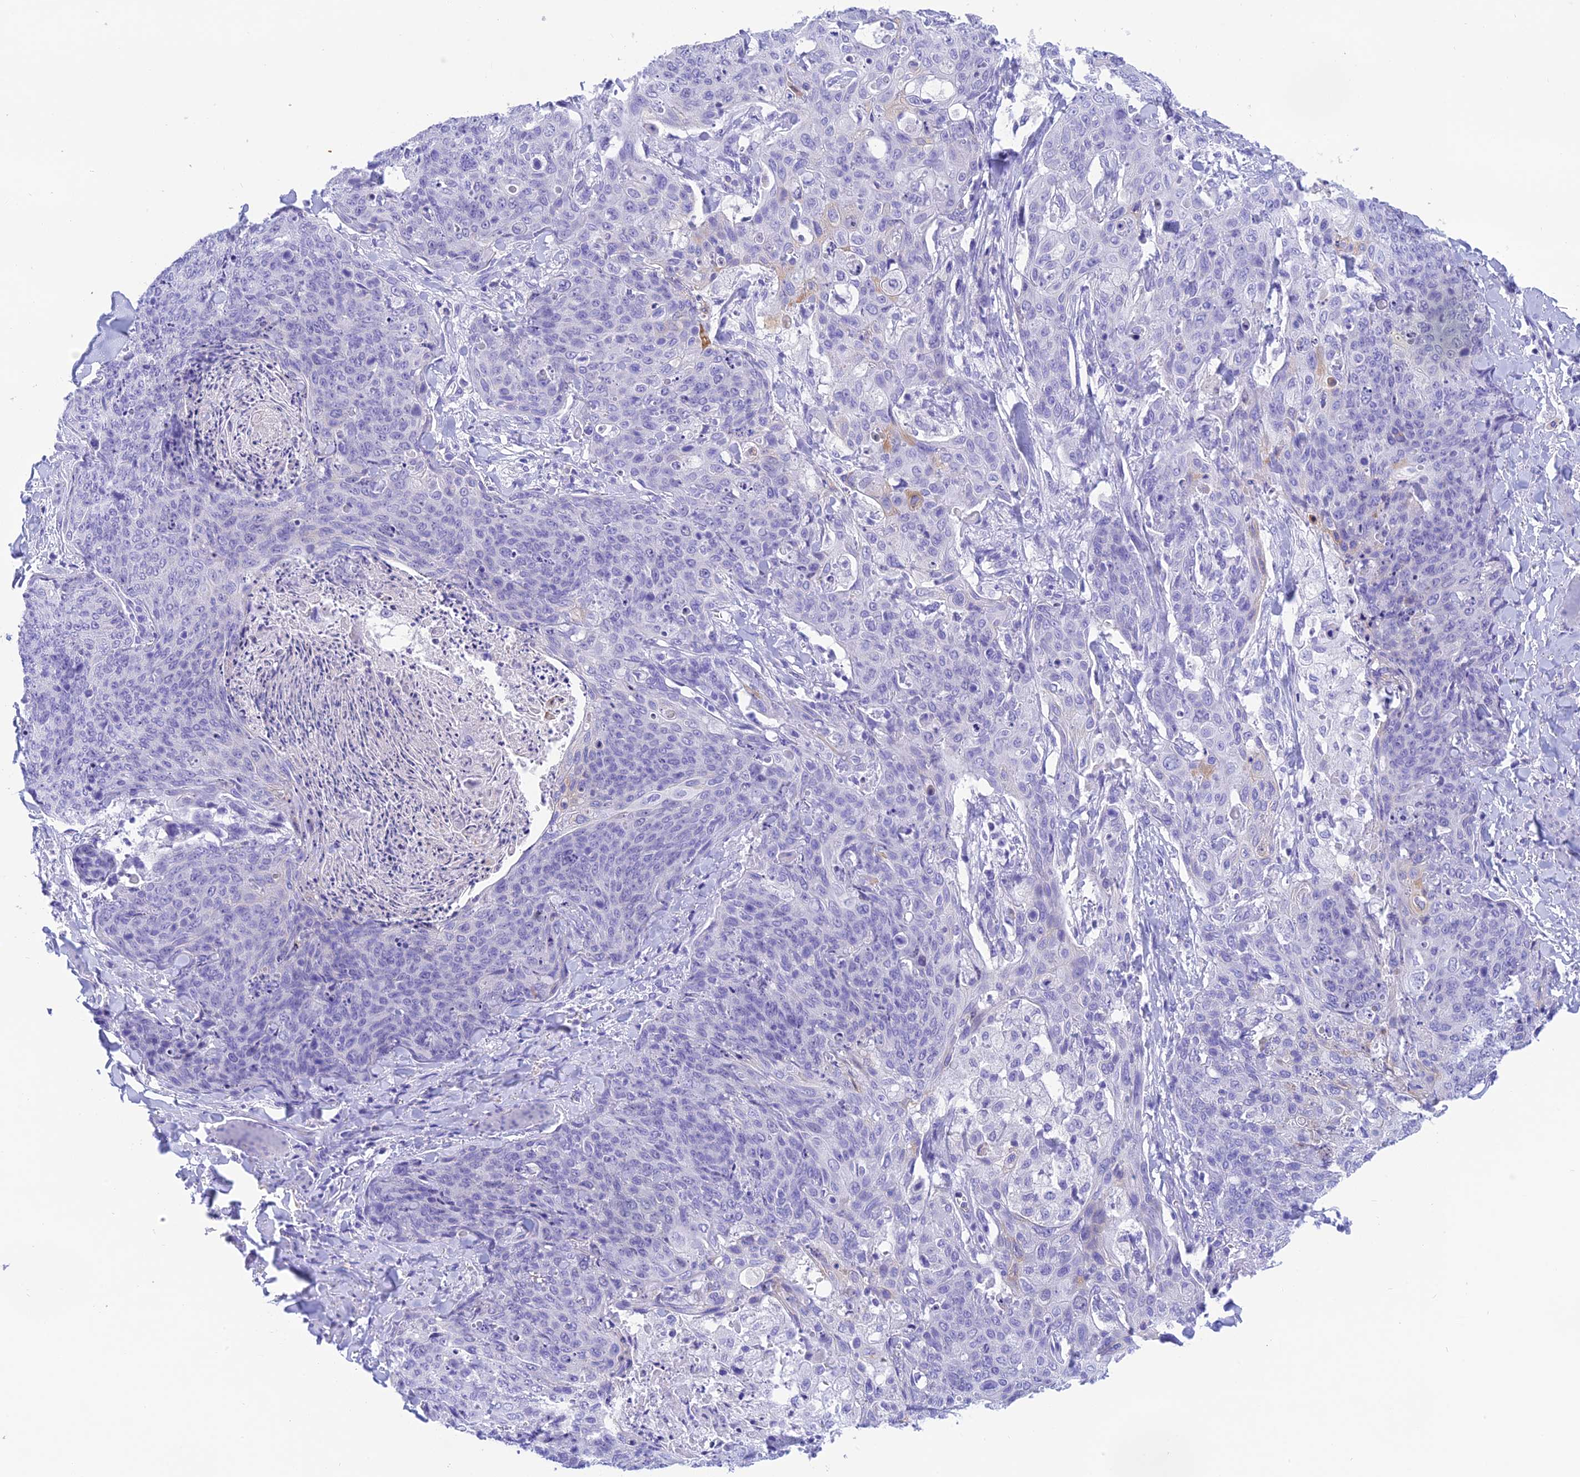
{"staining": {"intensity": "negative", "quantity": "none", "location": "none"}, "tissue": "skin cancer", "cell_type": "Tumor cells", "image_type": "cancer", "snomed": [{"axis": "morphology", "description": "Squamous cell carcinoma, NOS"}, {"axis": "topography", "description": "Skin"}, {"axis": "topography", "description": "Vulva"}], "caption": "Immunohistochemistry (IHC) of skin cancer (squamous cell carcinoma) reveals no positivity in tumor cells.", "gene": "KDELR3", "patient": {"sex": "female", "age": 85}}